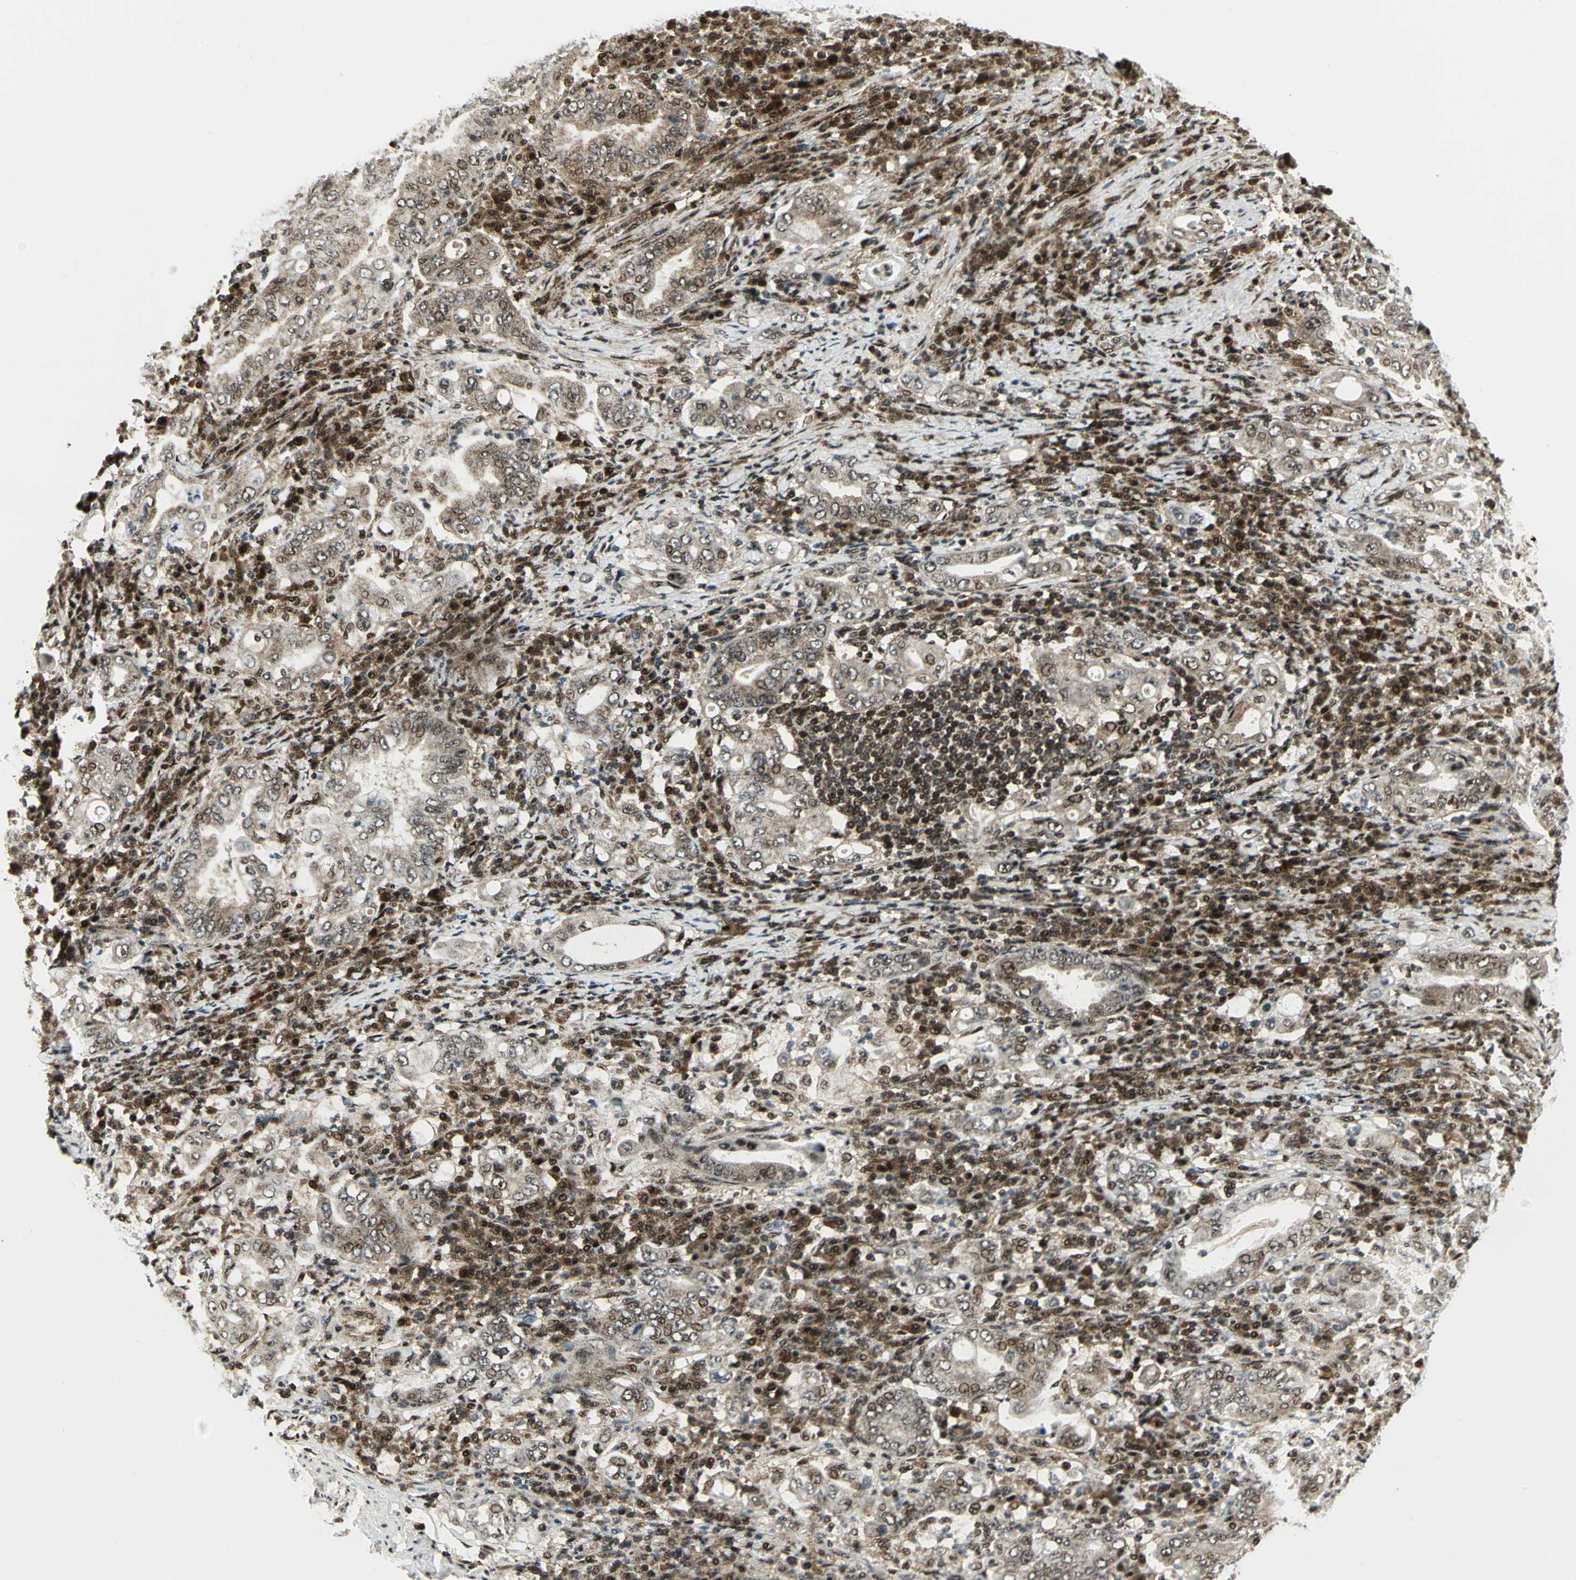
{"staining": {"intensity": "moderate", "quantity": ">75%", "location": "cytoplasmic/membranous,nuclear"}, "tissue": "stomach cancer", "cell_type": "Tumor cells", "image_type": "cancer", "snomed": [{"axis": "morphology", "description": "Normal tissue, NOS"}, {"axis": "morphology", "description": "Adenocarcinoma, NOS"}, {"axis": "topography", "description": "Esophagus"}, {"axis": "topography", "description": "Stomach, upper"}, {"axis": "topography", "description": "Peripheral nerve tissue"}], "caption": "Adenocarcinoma (stomach) was stained to show a protein in brown. There is medium levels of moderate cytoplasmic/membranous and nuclear staining in about >75% of tumor cells. (DAB = brown stain, brightfield microscopy at high magnification).", "gene": "COPS5", "patient": {"sex": "male", "age": 62}}